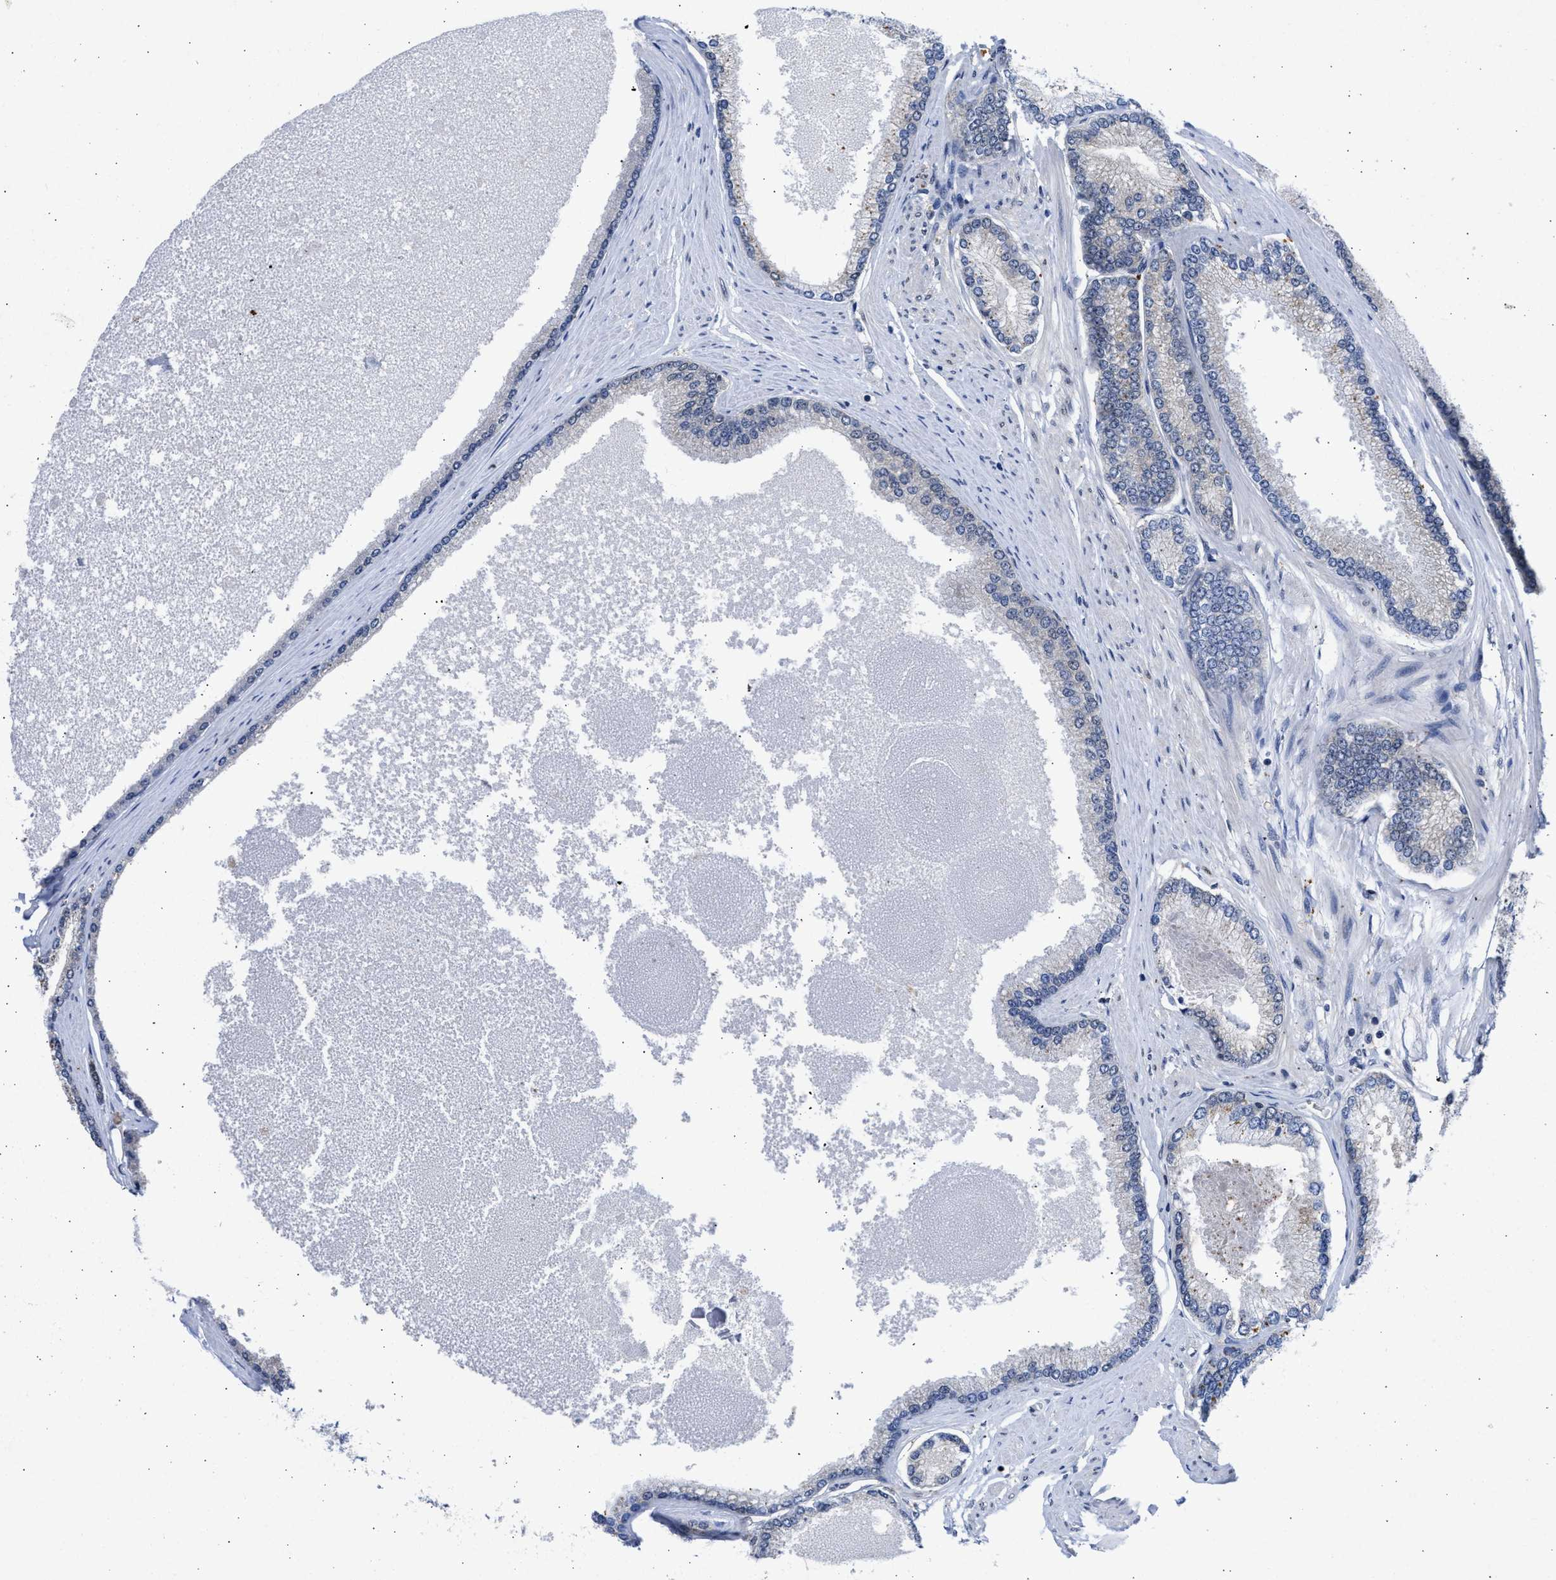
{"staining": {"intensity": "negative", "quantity": "none", "location": "none"}, "tissue": "prostate cancer", "cell_type": "Tumor cells", "image_type": "cancer", "snomed": [{"axis": "morphology", "description": "Adenocarcinoma, High grade"}, {"axis": "topography", "description": "Prostate"}], "caption": "Tumor cells are negative for protein expression in human adenocarcinoma (high-grade) (prostate).", "gene": "NUP35", "patient": {"sex": "male", "age": 61}}